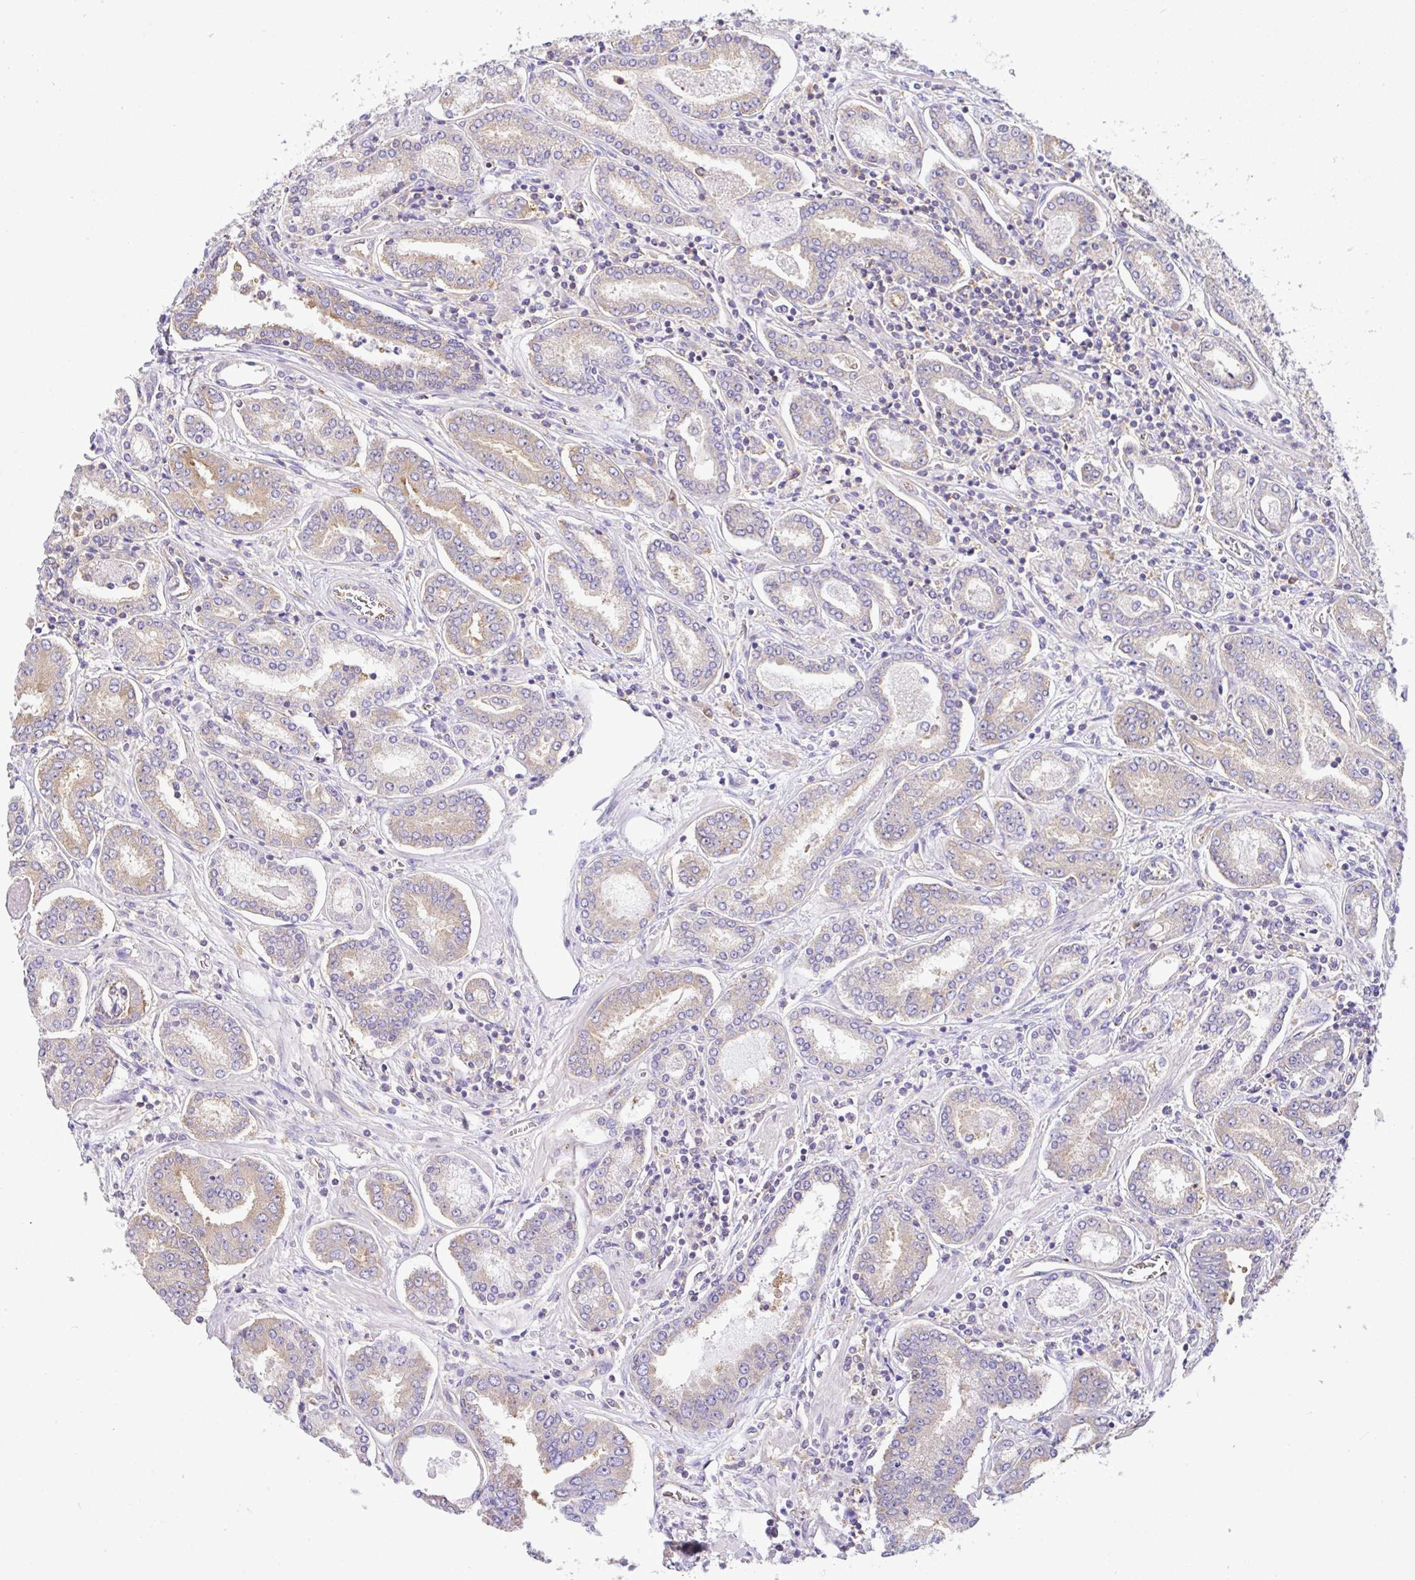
{"staining": {"intensity": "weak", "quantity": "<25%", "location": "cytoplasmic/membranous"}, "tissue": "prostate cancer", "cell_type": "Tumor cells", "image_type": "cancer", "snomed": [{"axis": "morphology", "description": "Adenocarcinoma, High grade"}, {"axis": "topography", "description": "Prostate"}], "caption": "IHC photomicrograph of human prostate high-grade adenocarcinoma stained for a protein (brown), which reveals no staining in tumor cells. Nuclei are stained in blue.", "gene": "GFPT2", "patient": {"sex": "male", "age": 72}}